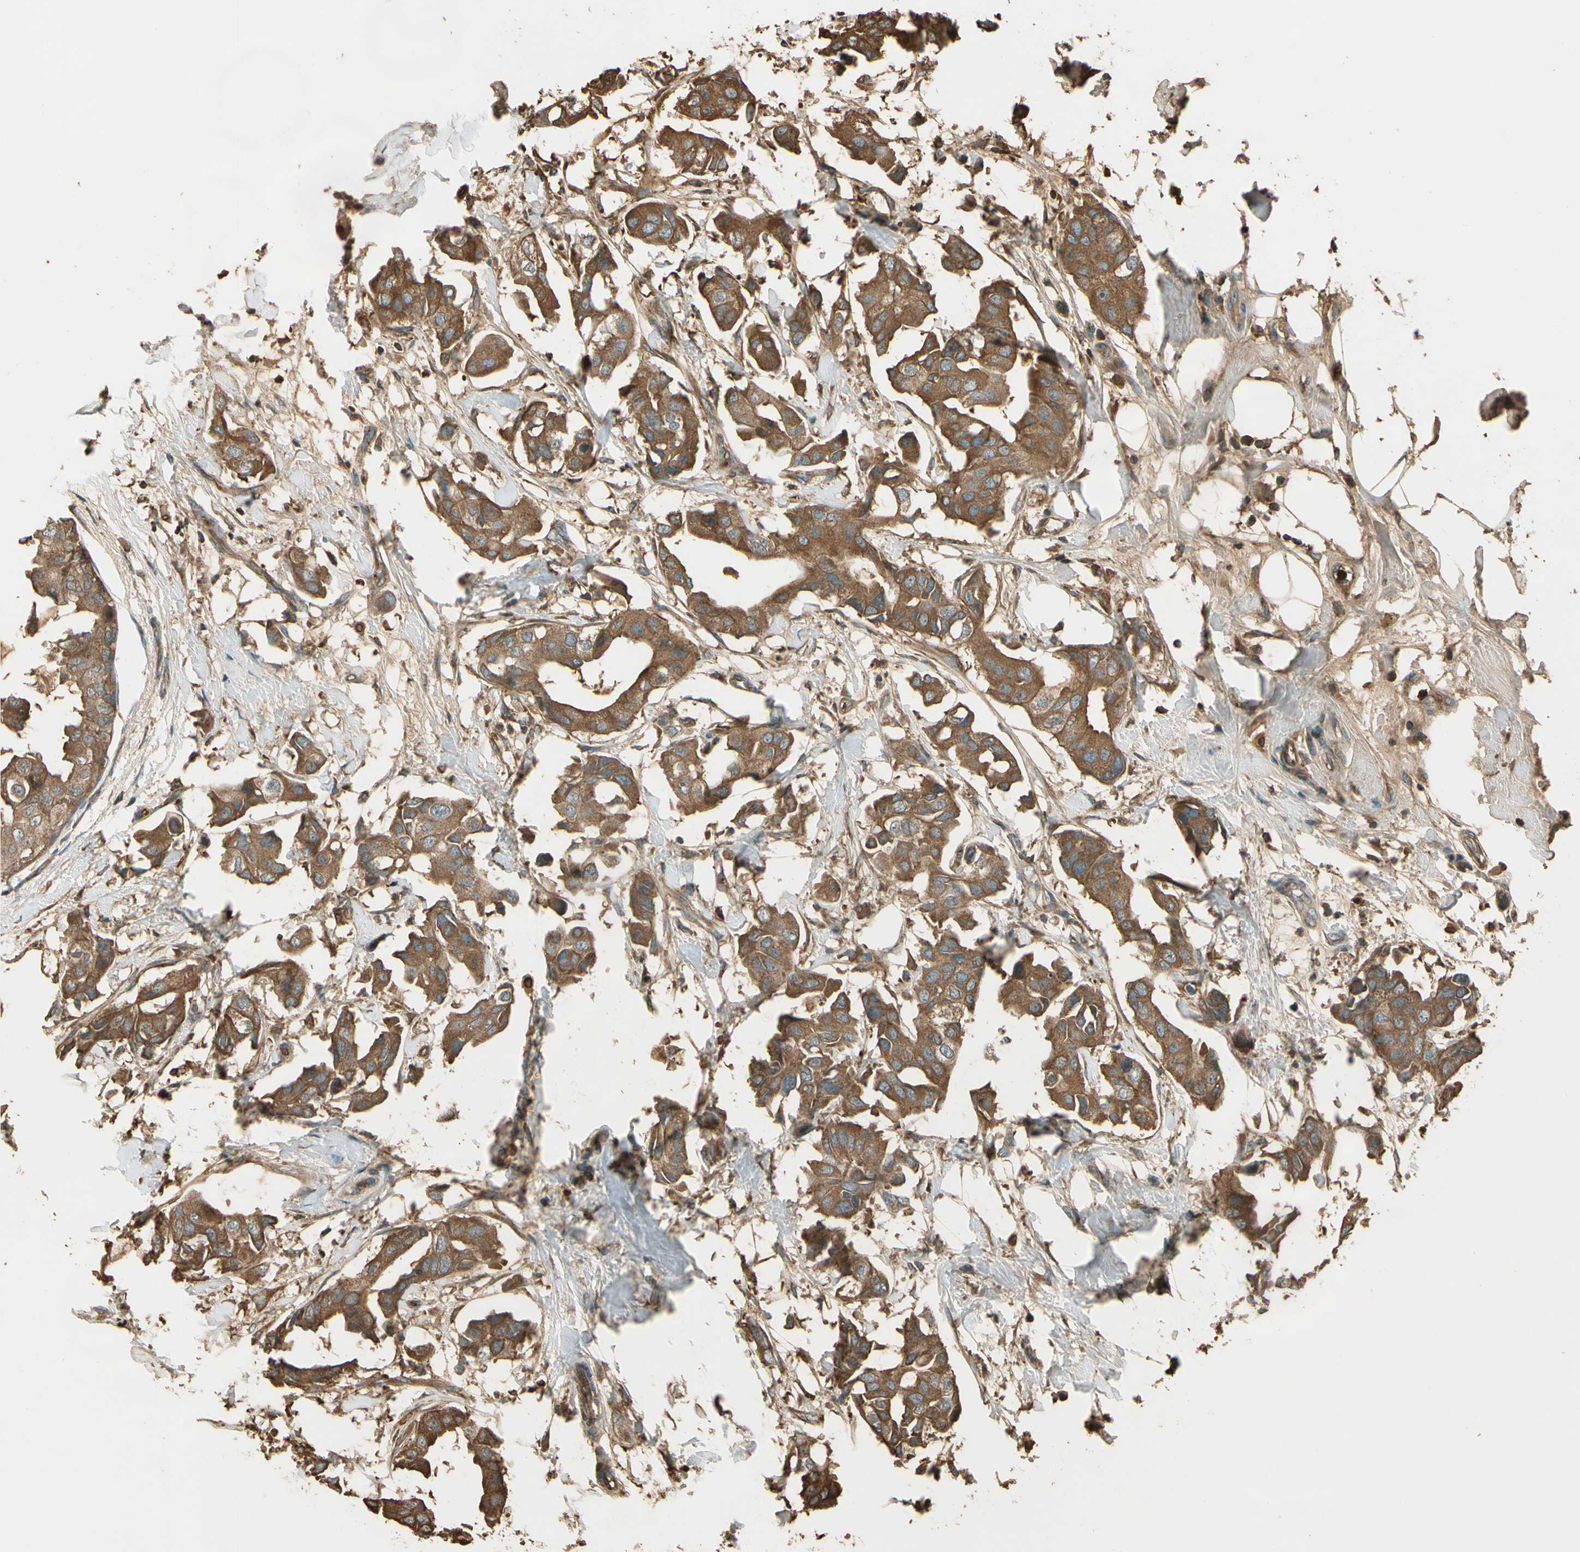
{"staining": {"intensity": "moderate", "quantity": ">75%", "location": "cytoplasmic/membranous"}, "tissue": "breast cancer", "cell_type": "Tumor cells", "image_type": "cancer", "snomed": [{"axis": "morphology", "description": "Duct carcinoma"}, {"axis": "topography", "description": "Breast"}], "caption": "Protein expression analysis of human intraductal carcinoma (breast) reveals moderate cytoplasmic/membranous positivity in about >75% of tumor cells.", "gene": "STX11", "patient": {"sex": "female", "age": 40}}